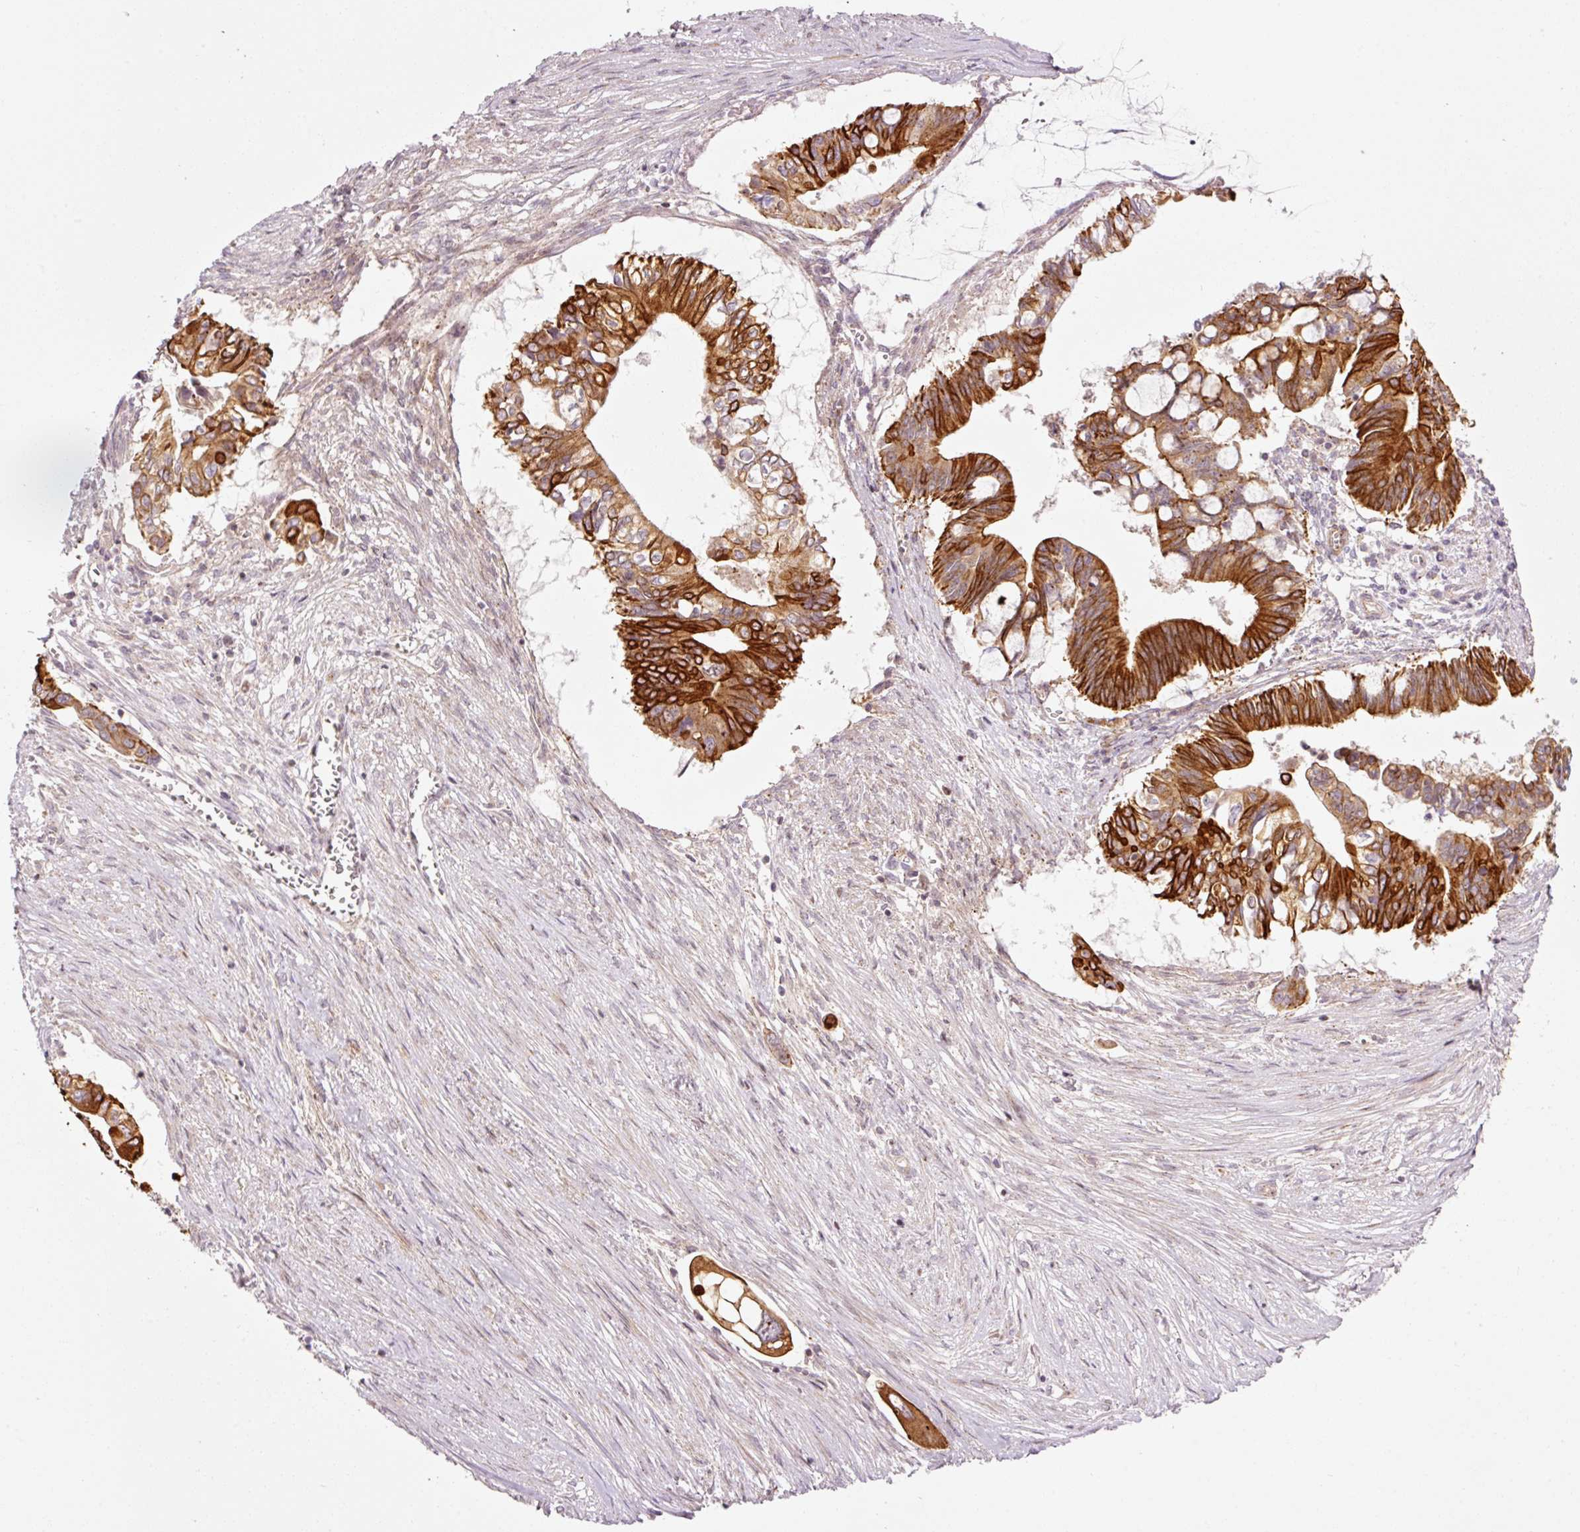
{"staining": {"intensity": "strong", "quantity": ">75%", "location": "cytoplasmic/membranous"}, "tissue": "pancreatic cancer", "cell_type": "Tumor cells", "image_type": "cancer", "snomed": [{"axis": "morphology", "description": "Adenocarcinoma, NOS"}, {"axis": "topography", "description": "Pancreas"}], "caption": "Protein staining reveals strong cytoplasmic/membranous staining in about >75% of tumor cells in pancreatic adenocarcinoma.", "gene": "ANKRD20A1", "patient": {"sex": "male", "age": 68}}